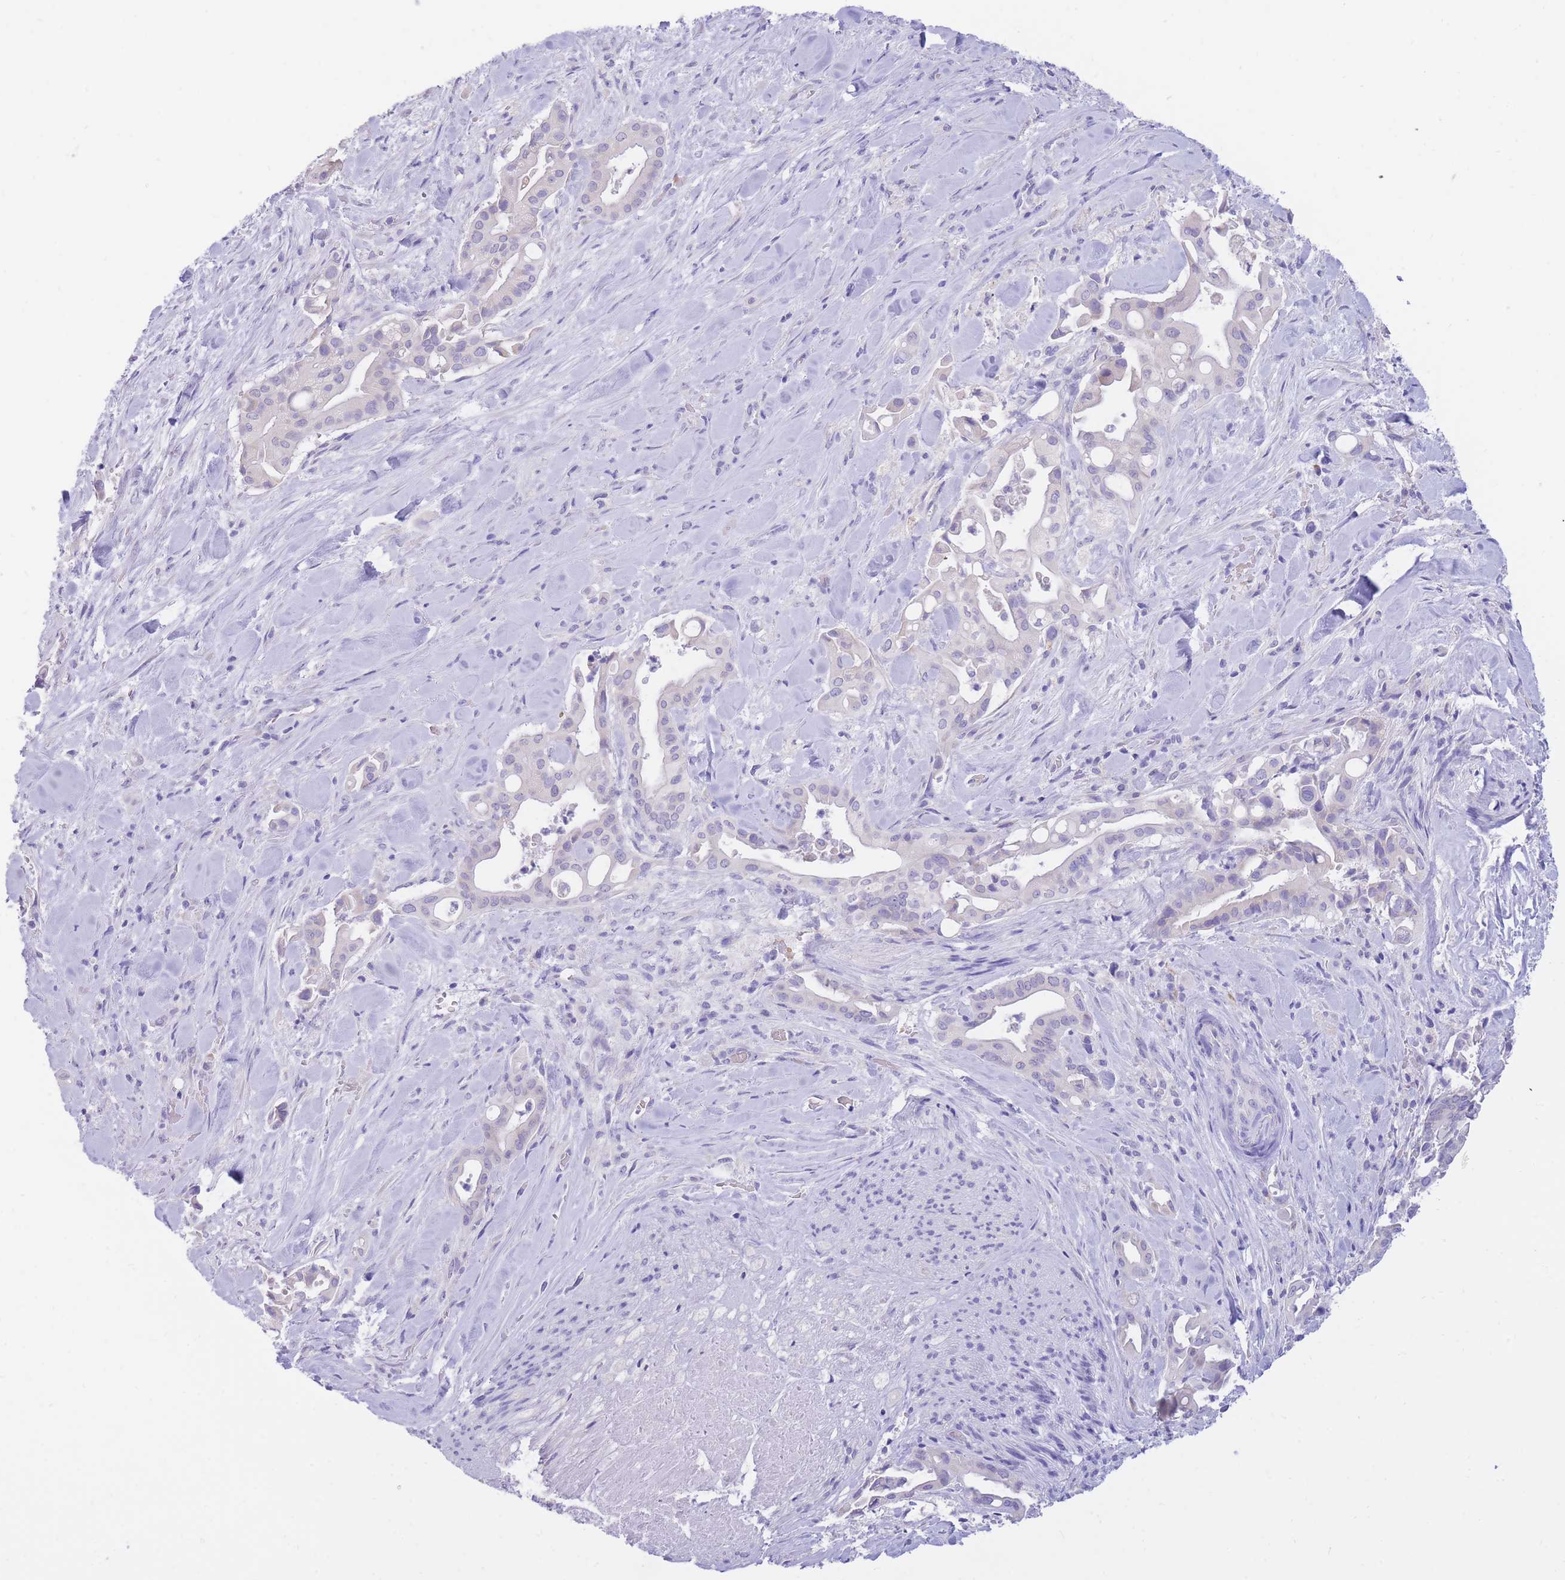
{"staining": {"intensity": "negative", "quantity": "none", "location": "none"}, "tissue": "liver cancer", "cell_type": "Tumor cells", "image_type": "cancer", "snomed": [{"axis": "morphology", "description": "Cholangiocarcinoma"}, {"axis": "topography", "description": "Liver"}], "caption": "Immunohistochemistry of liver cholangiocarcinoma exhibits no expression in tumor cells.", "gene": "SSUH2", "patient": {"sex": "female", "age": 68}}